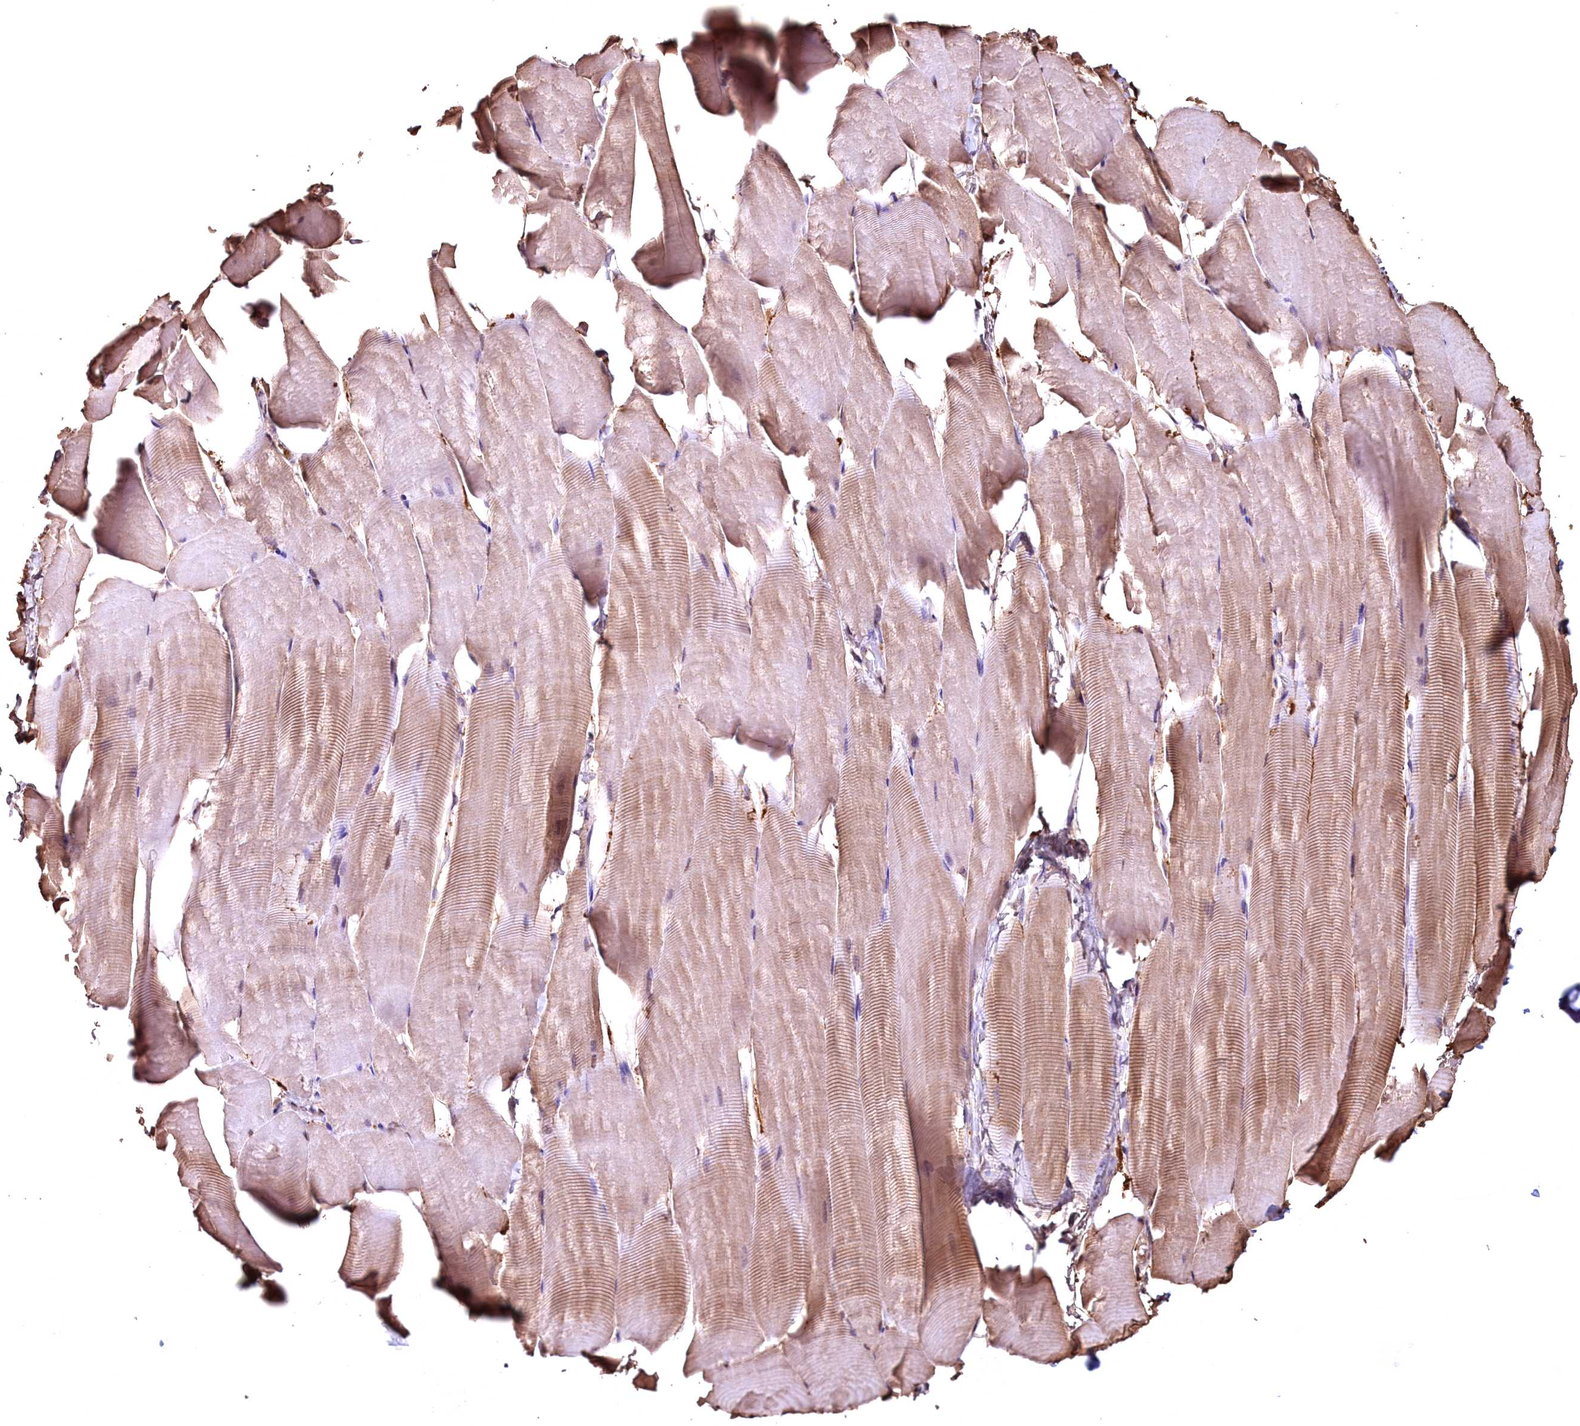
{"staining": {"intensity": "moderate", "quantity": "25%-75%", "location": "cytoplasmic/membranous,nuclear"}, "tissue": "skeletal muscle", "cell_type": "Myocytes", "image_type": "normal", "snomed": [{"axis": "morphology", "description": "Normal tissue, NOS"}, {"axis": "topography", "description": "Skeletal muscle"}], "caption": "Protein staining displays moderate cytoplasmic/membranous,nuclear positivity in approximately 25%-75% of myocytes in benign skeletal muscle. (IHC, brightfield microscopy, high magnification).", "gene": "GAPDH", "patient": {"sex": "male", "age": 25}}